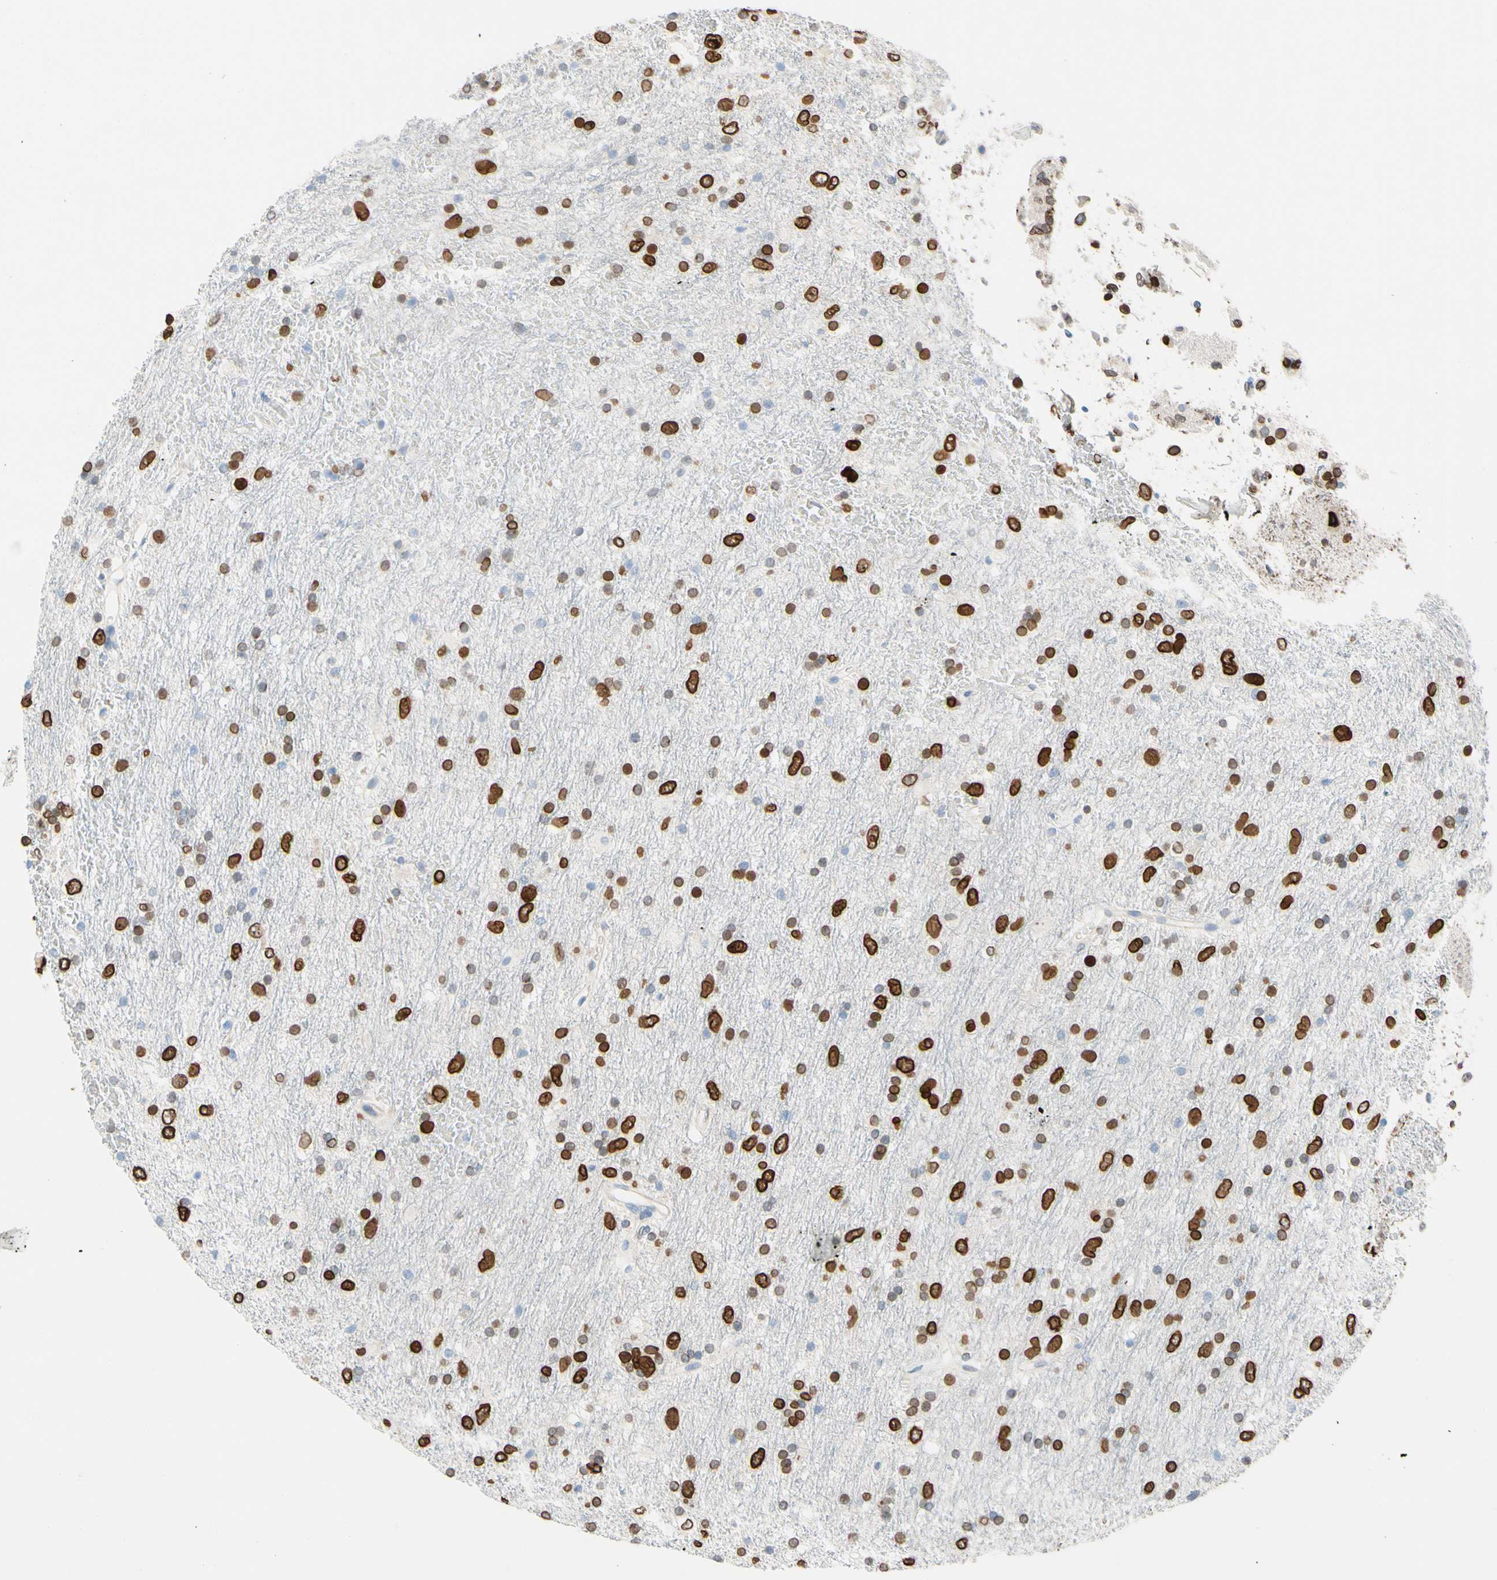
{"staining": {"intensity": "strong", "quantity": ">75%", "location": "cytoplasmic/membranous,nuclear"}, "tissue": "glioma", "cell_type": "Tumor cells", "image_type": "cancer", "snomed": [{"axis": "morphology", "description": "Glioma, malignant, Low grade"}, {"axis": "topography", "description": "Brain"}], "caption": "Approximately >75% of tumor cells in human malignant low-grade glioma show strong cytoplasmic/membranous and nuclear protein positivity as visualized by brown immunohistochemical staining.", "gene": "ZNF132", "patient": {"sex": "male", "age": 77}}